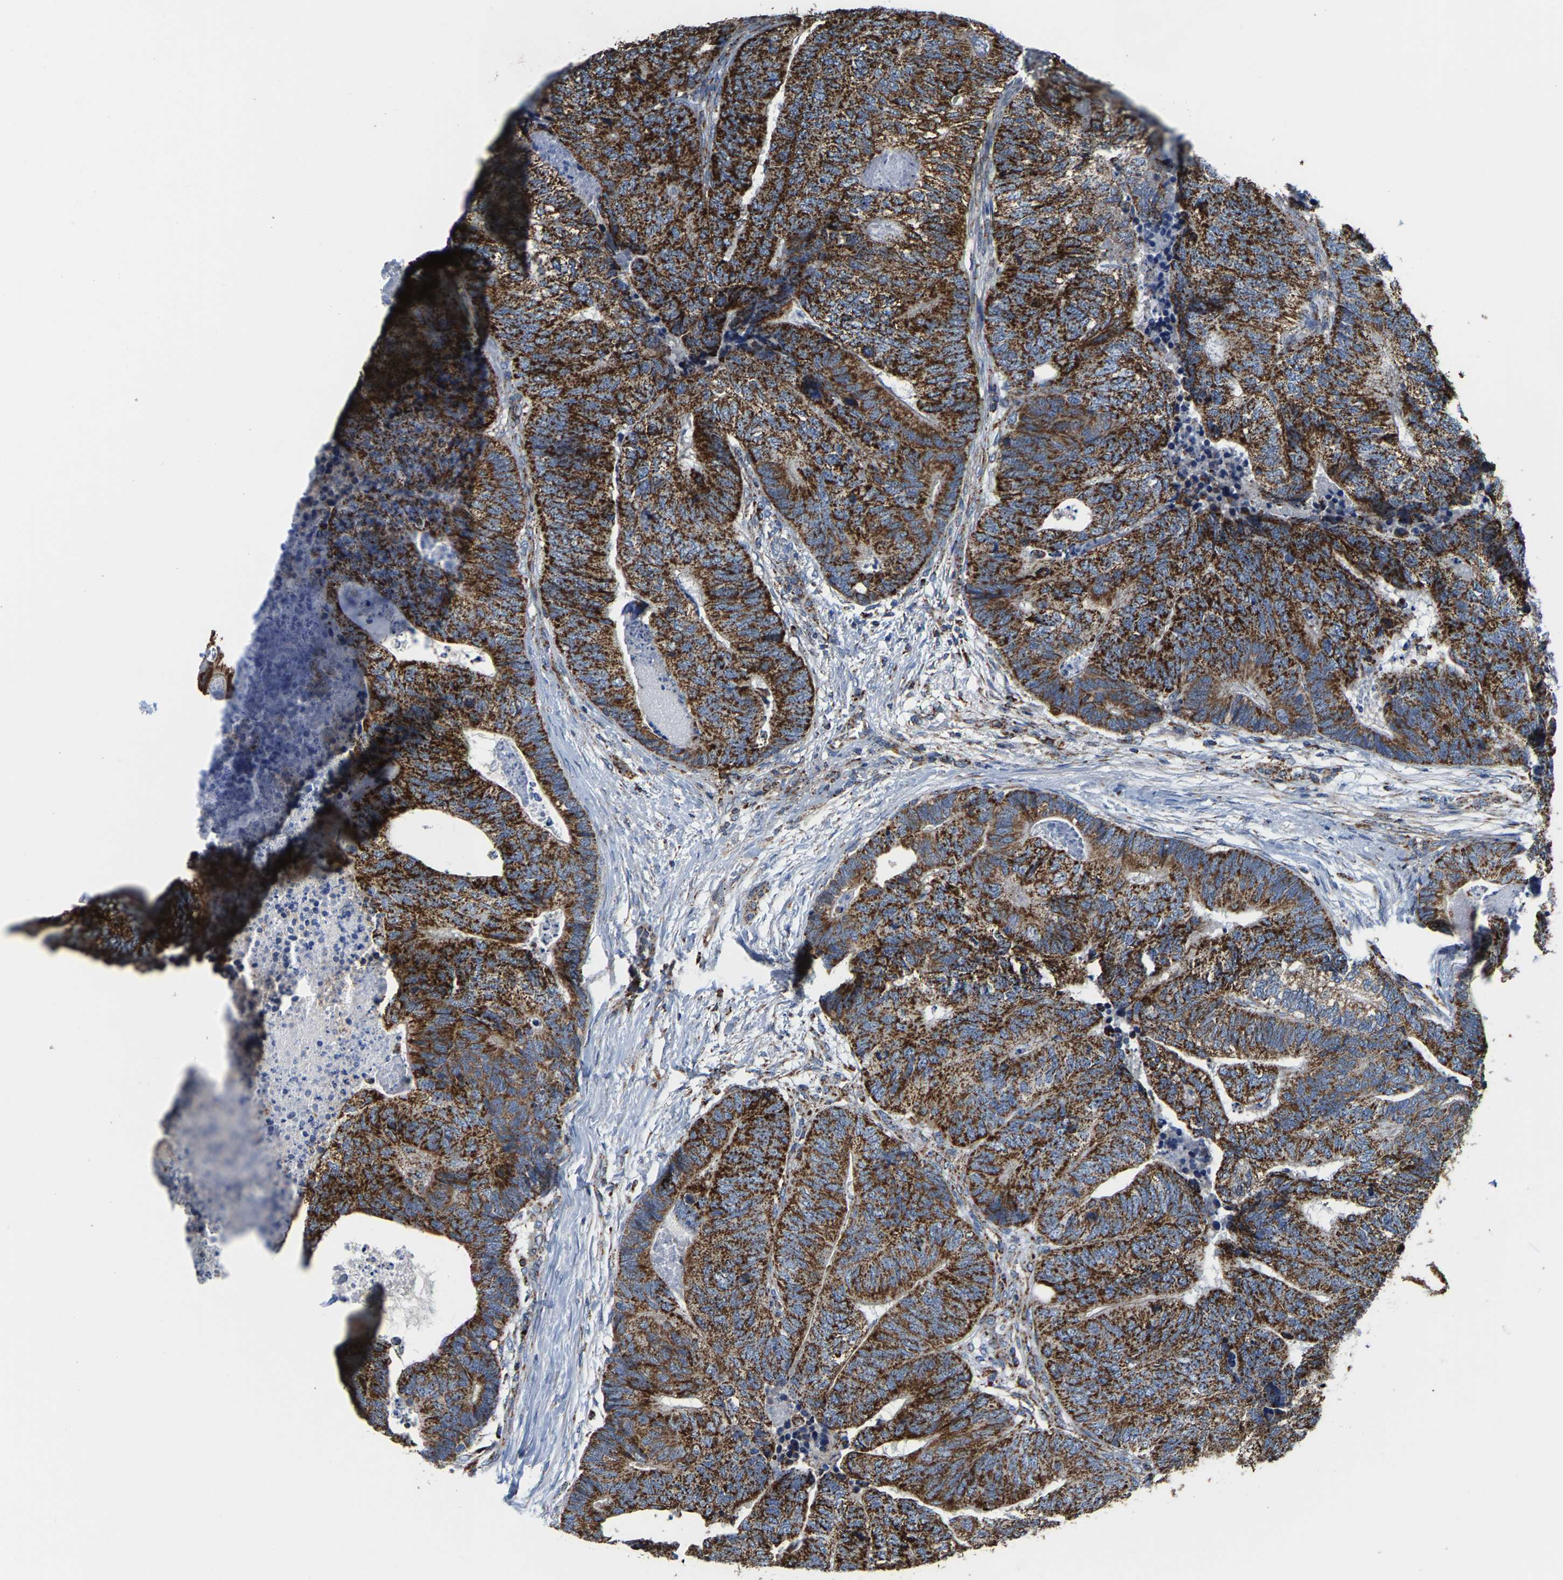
{"staining": {"intensity": "strong", "quantity": ">75%", "location": "cytoplasmic/membranous"}, "tissue": "colorectal cancer", "cell_type": "Tumor cells", "image_type": "cancer", "snomed": [{"axis": "morphology", "description": "Adenocarcinoma, NOS"}, {"axis": "topography", "description": "Colon"}], "caption": "Adenocarcinoma (colorectal) was stained to show a protein in brown. There is high levels of strong cytoplasmic/membranous positivity in about >75% of tumor cells.", "gene": "SHMT2", "patient": {"sex": "female", "age": 67}}